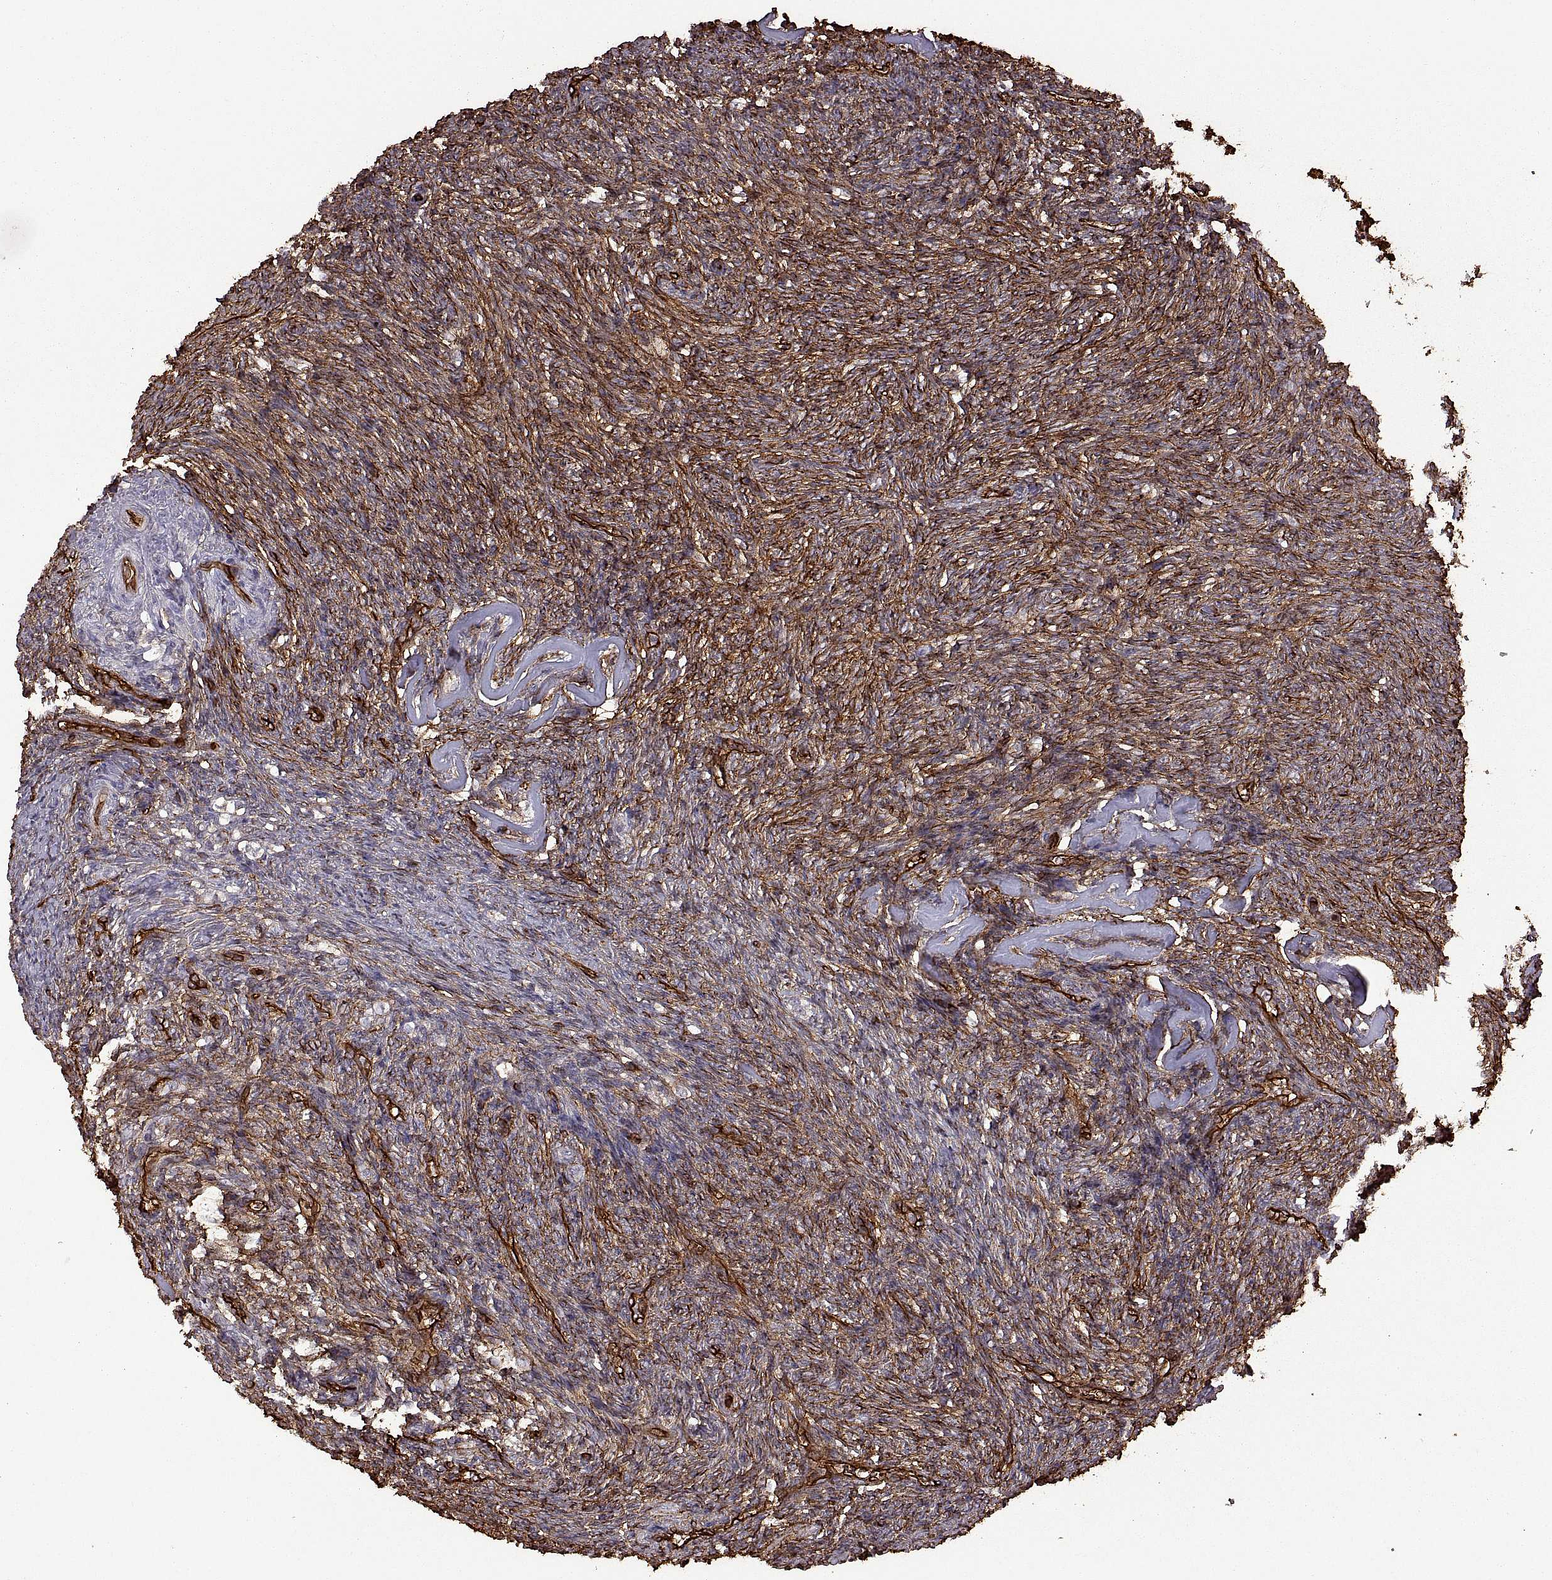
{"staining": {"intensity": "weak", "quantity": "25%-75%", "location": "cytoplasmic/membranous"}, "tissue": "ovary", "cell_type": "Follicle cells", "image_type": "normal", "snomed": [{"axis": "morphology", "description": "Normal tissue, NOS"}, {"axis": "topography", "description": "Ovary"}], "caption": "Human ovary stained with a brown dye exhibits weak cytoplasmic/membranous positive expression in approximately 25%-75% of follicle cells.", "gene": "S100A10", "patient": {"sex": "female", "age": 43}}